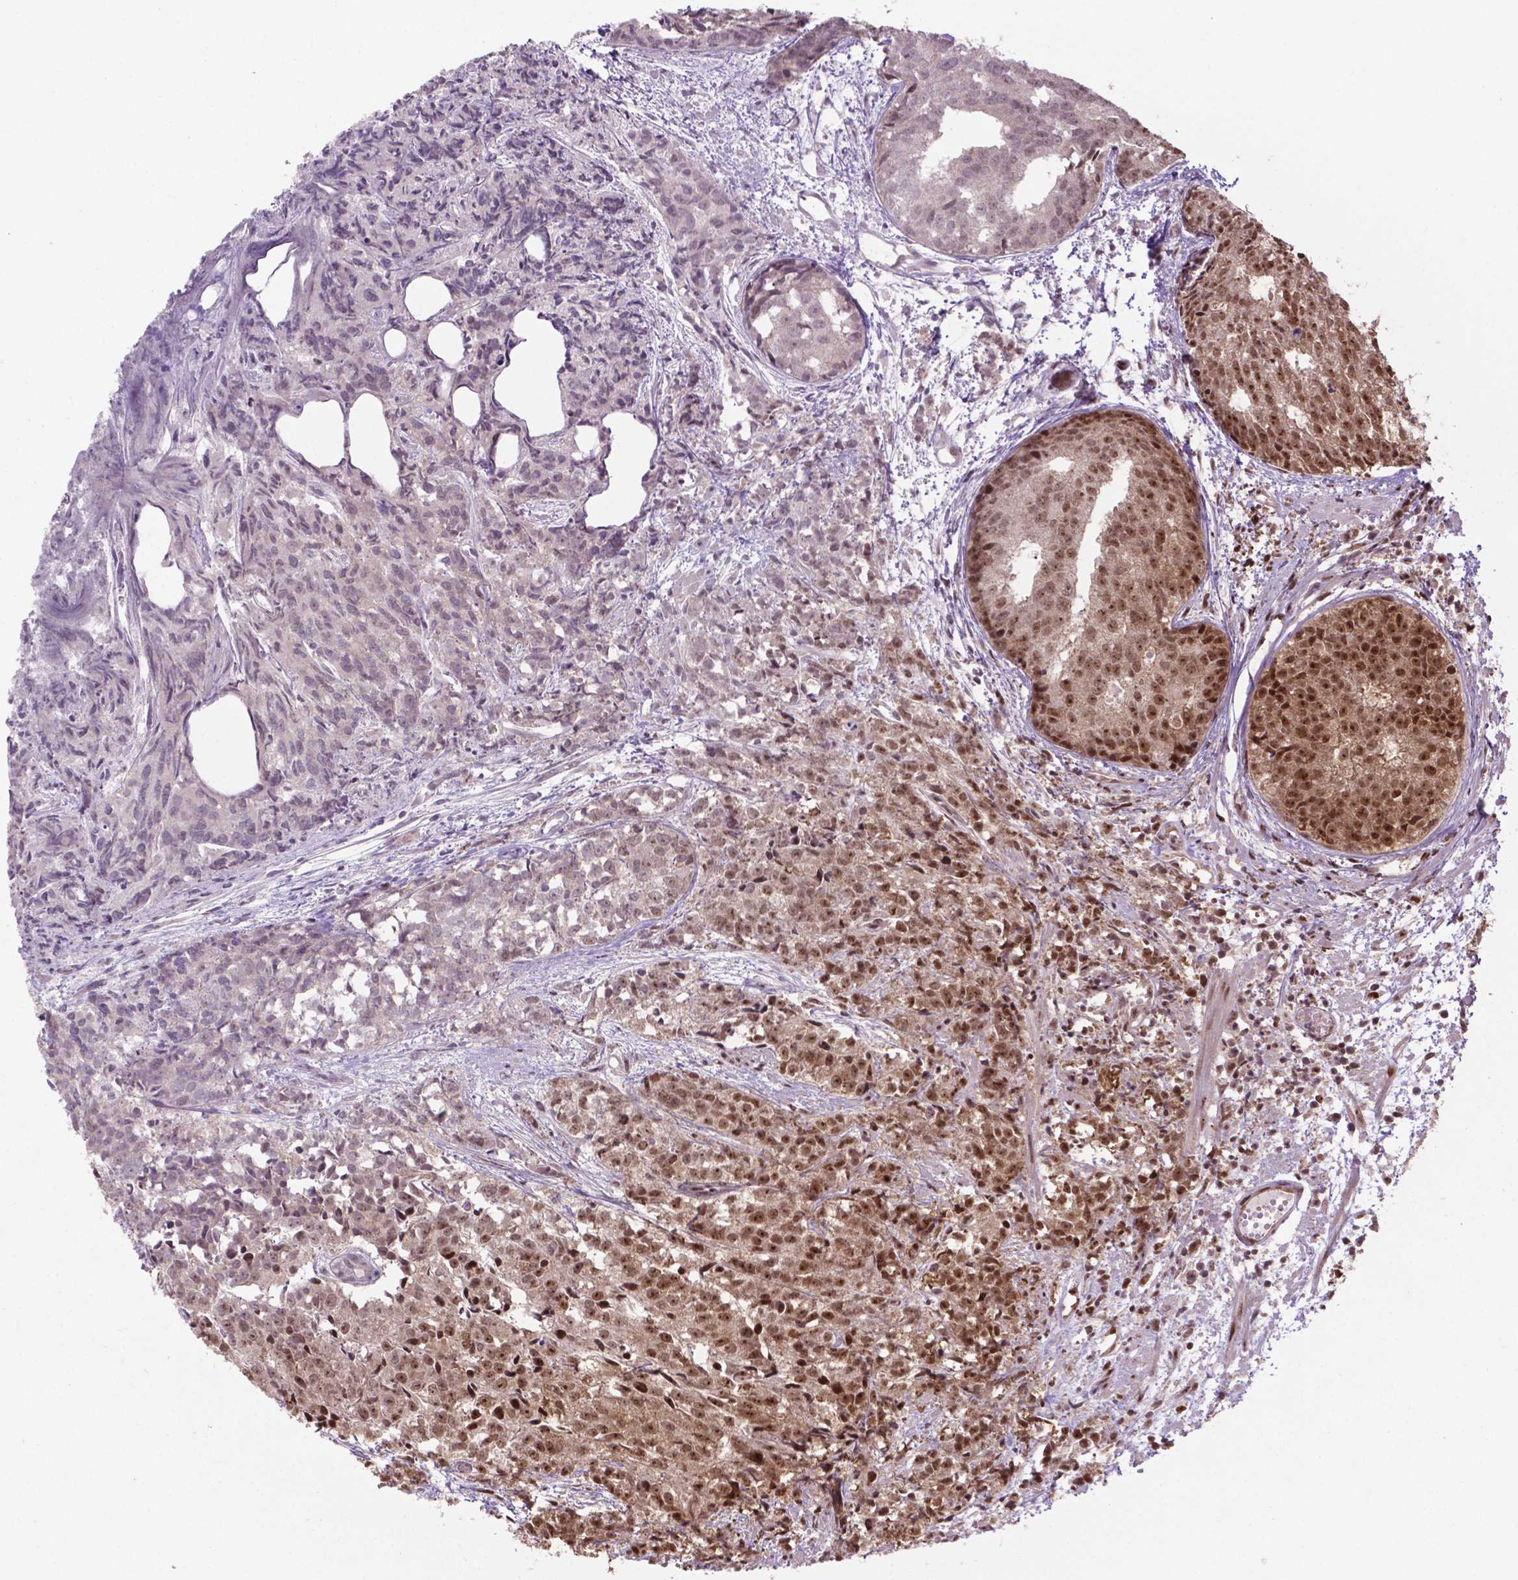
{"staining": {"intensity": "moderate", "quantity": "25%-75%", "location": "nuclear"}, "tissue": "prostate cancer", "cell_type": "Tumor cells", "image_type": "cancer", "snomed": [{"axis": "morphology", "description": "Adenocarcinoma, High grade"}, {"axis": "topography", "description": "Prostate"}], "caption": "Immunohistochemical staining of prostate cancer (high-grade adenocarcinoma) demonstrates moderate nuclear protein staining in about 25%-75% of tumor cells.", "gene": "CSNK2A1", "patient": {"sex": "male", "age": 58}}